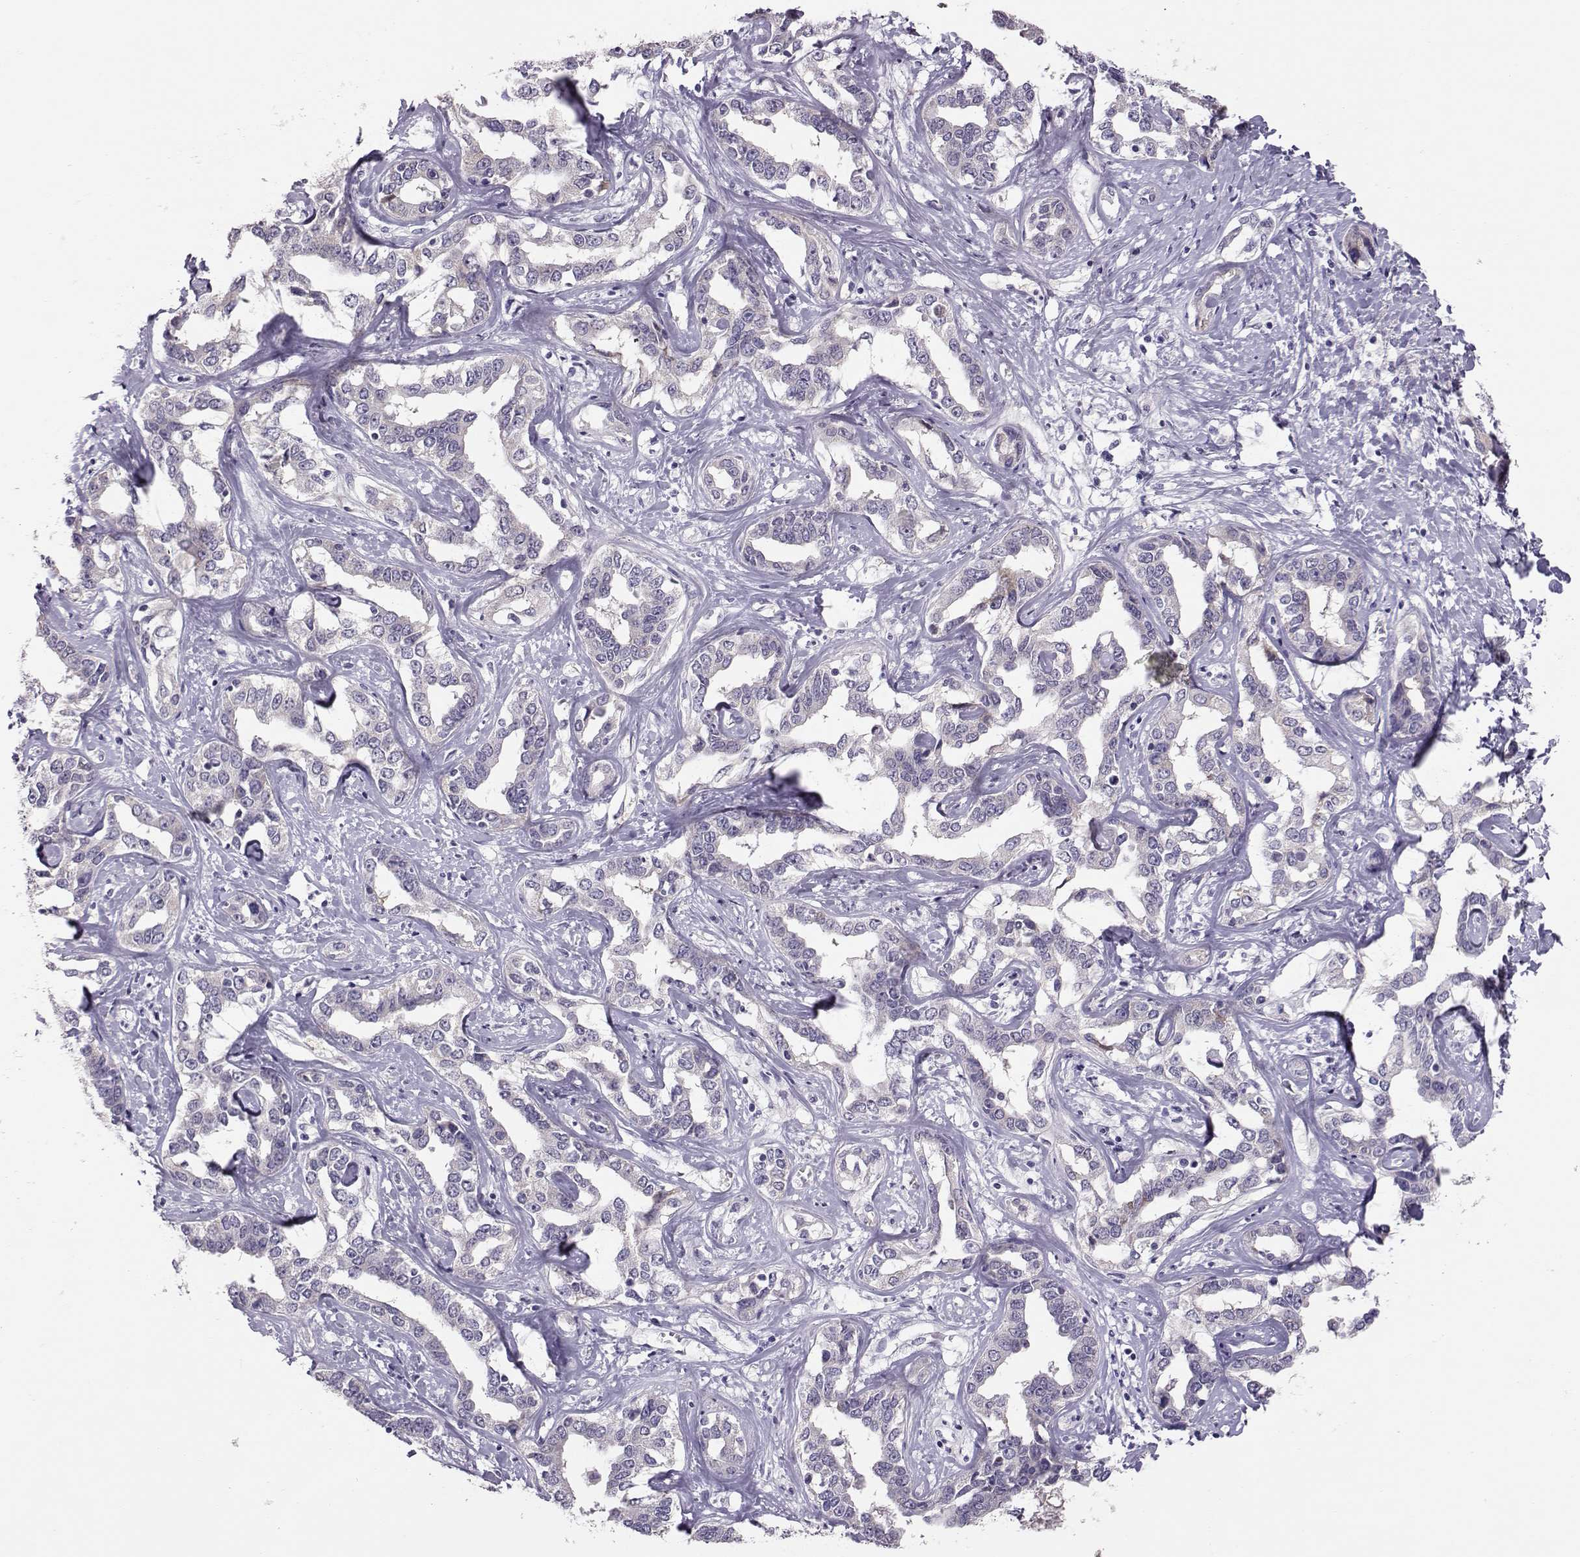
{"staining": {"intensity": "negative", "quantity": "none", "location": "none"}, "tissue": "liver cancer", "cell_type": "Tumor cells", "image_type": "cancer", "snomed": [{"axis": "morphology", "description": "Cholangiocarcinoma"}, {"axis": "topography", "description": "Liver"}], "caption": "High power microscopy photomicrograph of an immunohistochemistry photomicrograph of liver cholangiocarcinoma, revealing no significant staining in tumor cells.", "gene": "DNAAF1", "patient": {"sex": "male", "age": 59}}